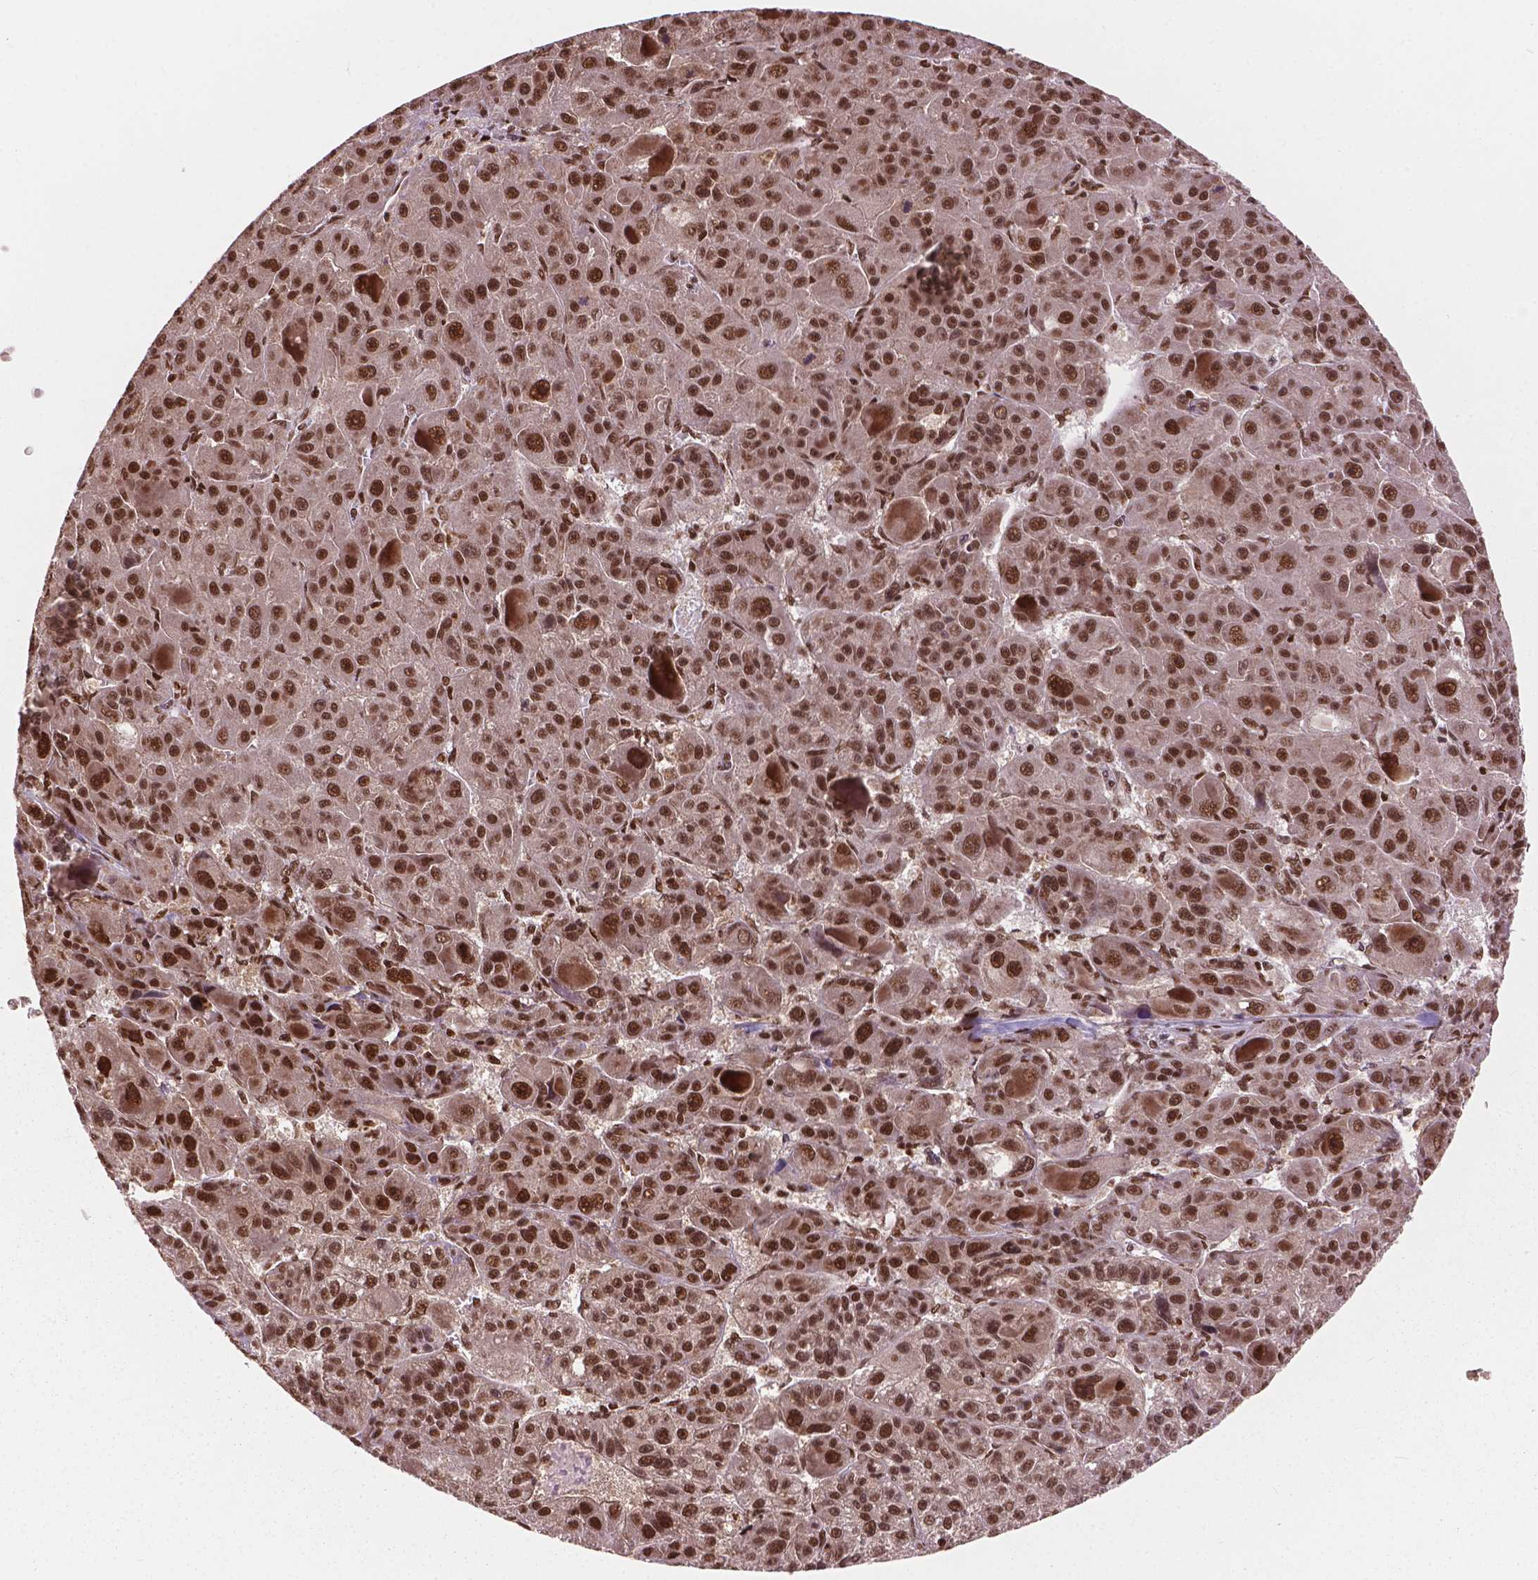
{"staining": {"intensity": "strong", "quantity": ">75%", "location": "cytoplasmic/membranous,nuclear"}, "tissue": "liver cancer", "cell_type": "Tumor cells", "image_type": "cancer", "snomed": [{"axis": "morphology", "description": "Carcinoma, Hepatocellular, NOS"}, {"axis": "topography", "description": "Liver"}], "caption": "Immunohistochemical staining of human liver cancer (hepatocellular carcinoma) exhibits high levels of strong cytoplasmic/membranous and nuclear protein expression in about >75% of tumor cells.", "gene": "ANP32B", "patient": {"sex": "male", "age": 76}}